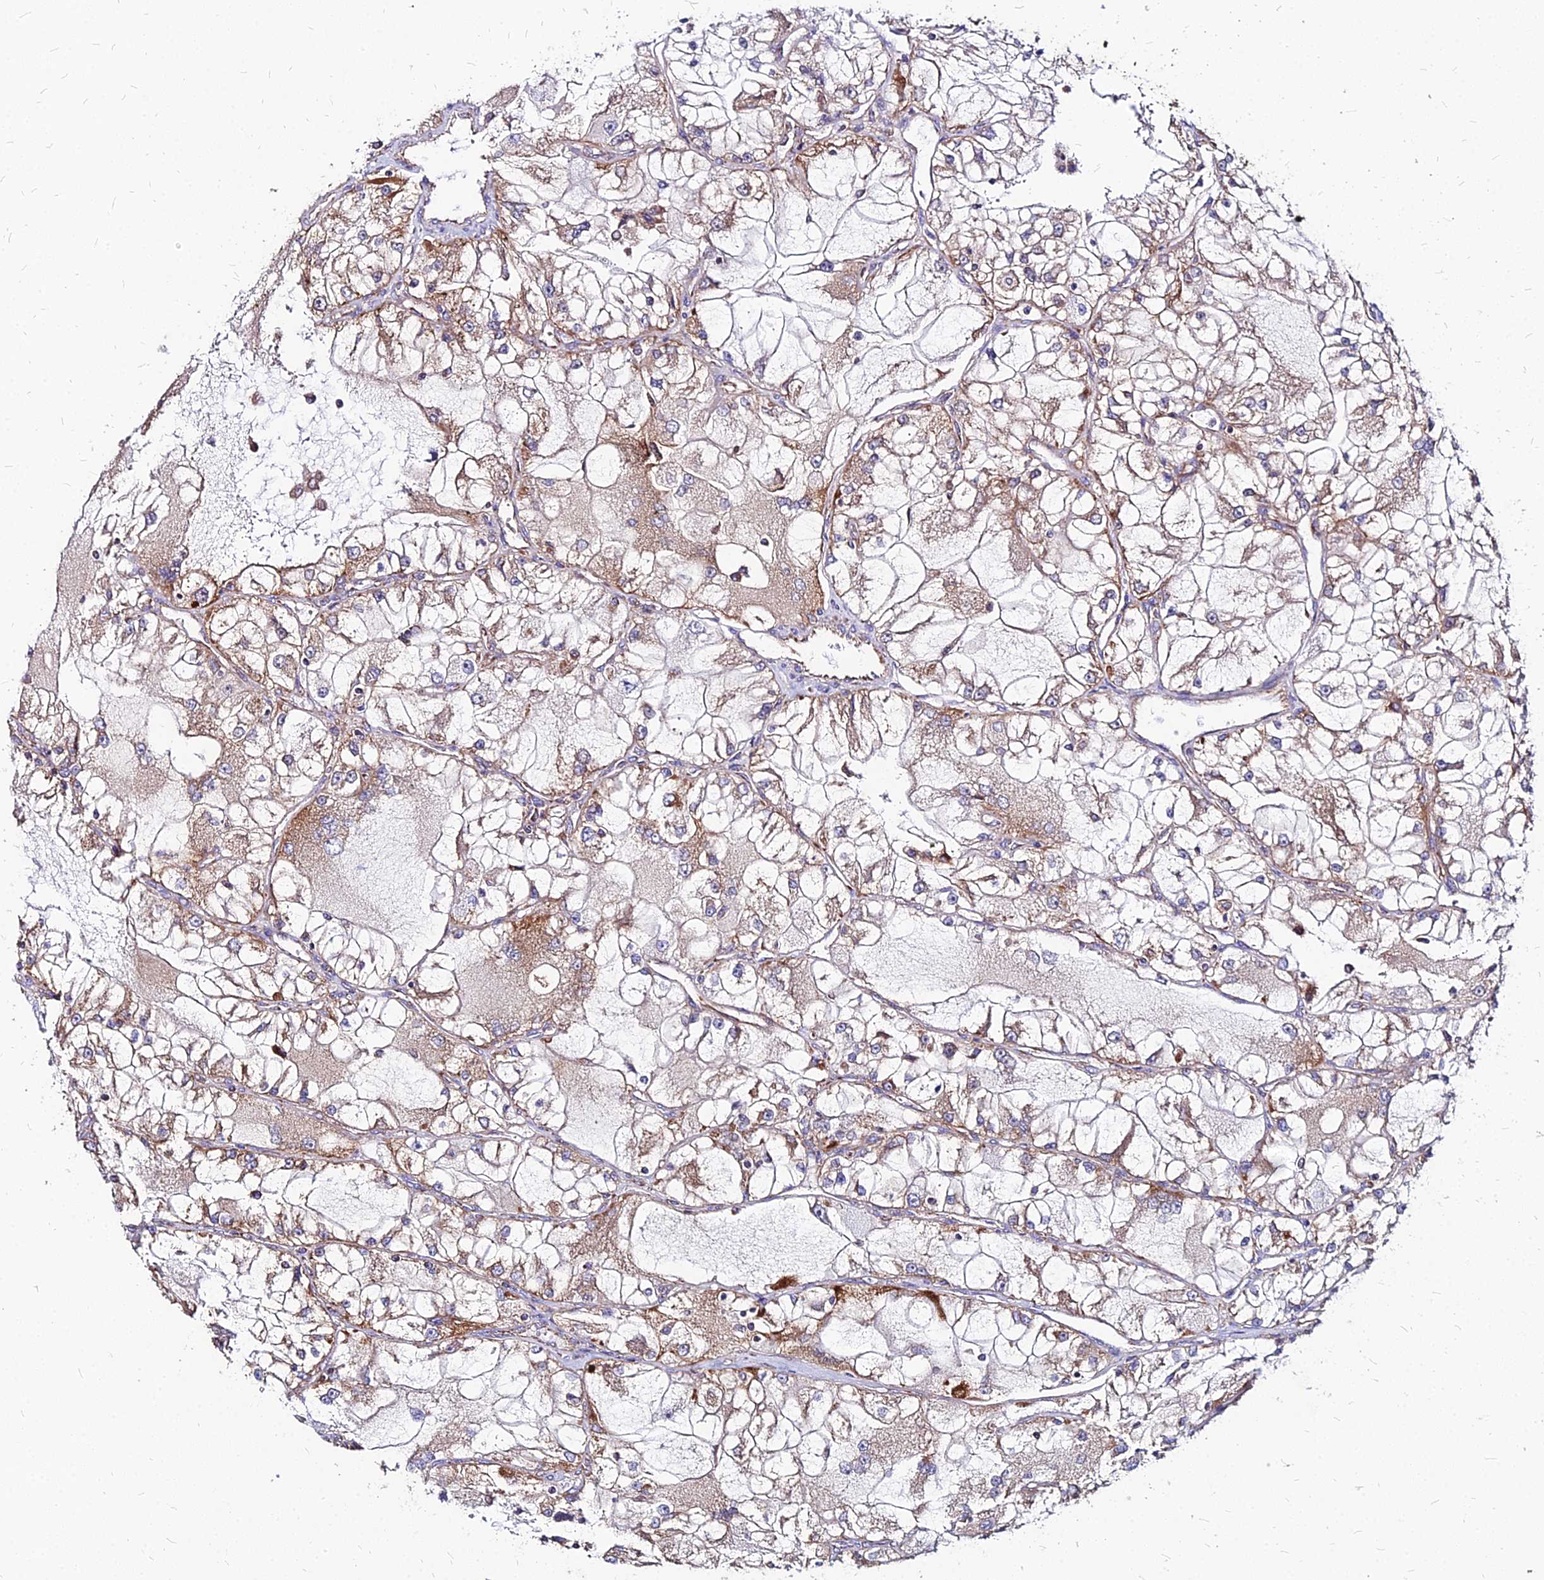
{"staining": {"intensity": "moderate", "quantity": ">75%", "location": "cytoplasmic/membranous"}, "tissue": "renal cancer", "cell_type": "Tumor cells", "image_type": "cancer", "snomed": [{"axis": "morphology", "description": "Adenocarcinoma, NOS"}, {"axis": "topography", "description": "Kidney"}], "caption": "High-magnification brightfield microscopy of adenocarcinoma (renal) stained with DAB (brown) and counterstained with hematoxylin (blue). tumor cells exhibit moderate cytoplasmic/membranous expression is identified in about>75% of cells. (brown staining indicates protein expression, while blue staining denotes nuclei).", "gene": "DLD", "patient": {"sex": "female", "age": 72}}